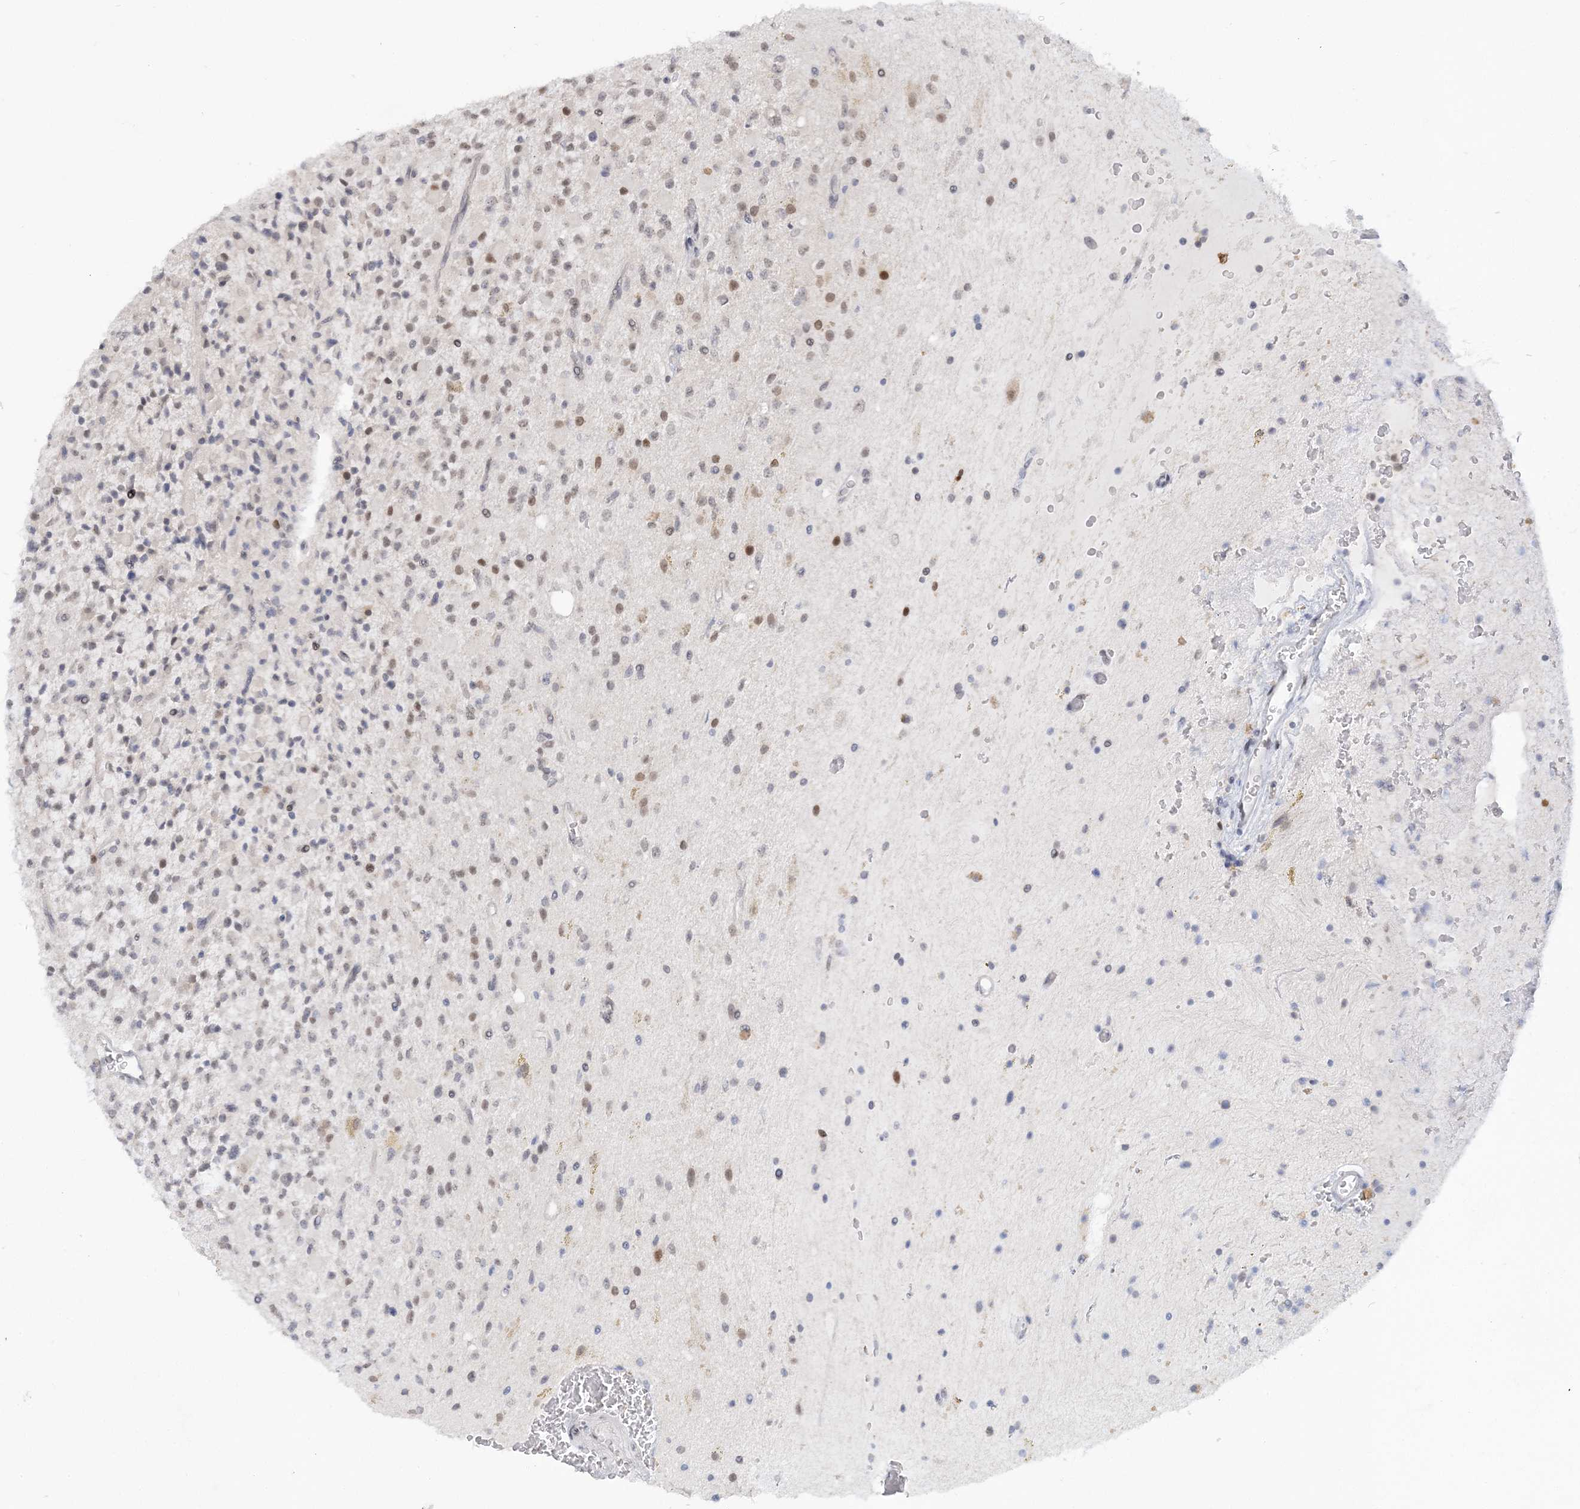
{"staining": {"intensity": "weak", "quantity": "<25%", "location": "nuclear"}, "tissue": "glioma", "cell_type": "Tumor cells", "image_type": "cancer", "snomed": [{"axis": "morphology", "description": "Glioma, malignant, High grade"}, {"axis": "topography", "description": "Brain"}], "caption": "This is an immunohistochemistry image of human glioma. There is no expression in tumor cells.", "gene": "WAC", "patient": {"sex": "male", "age": 34}}